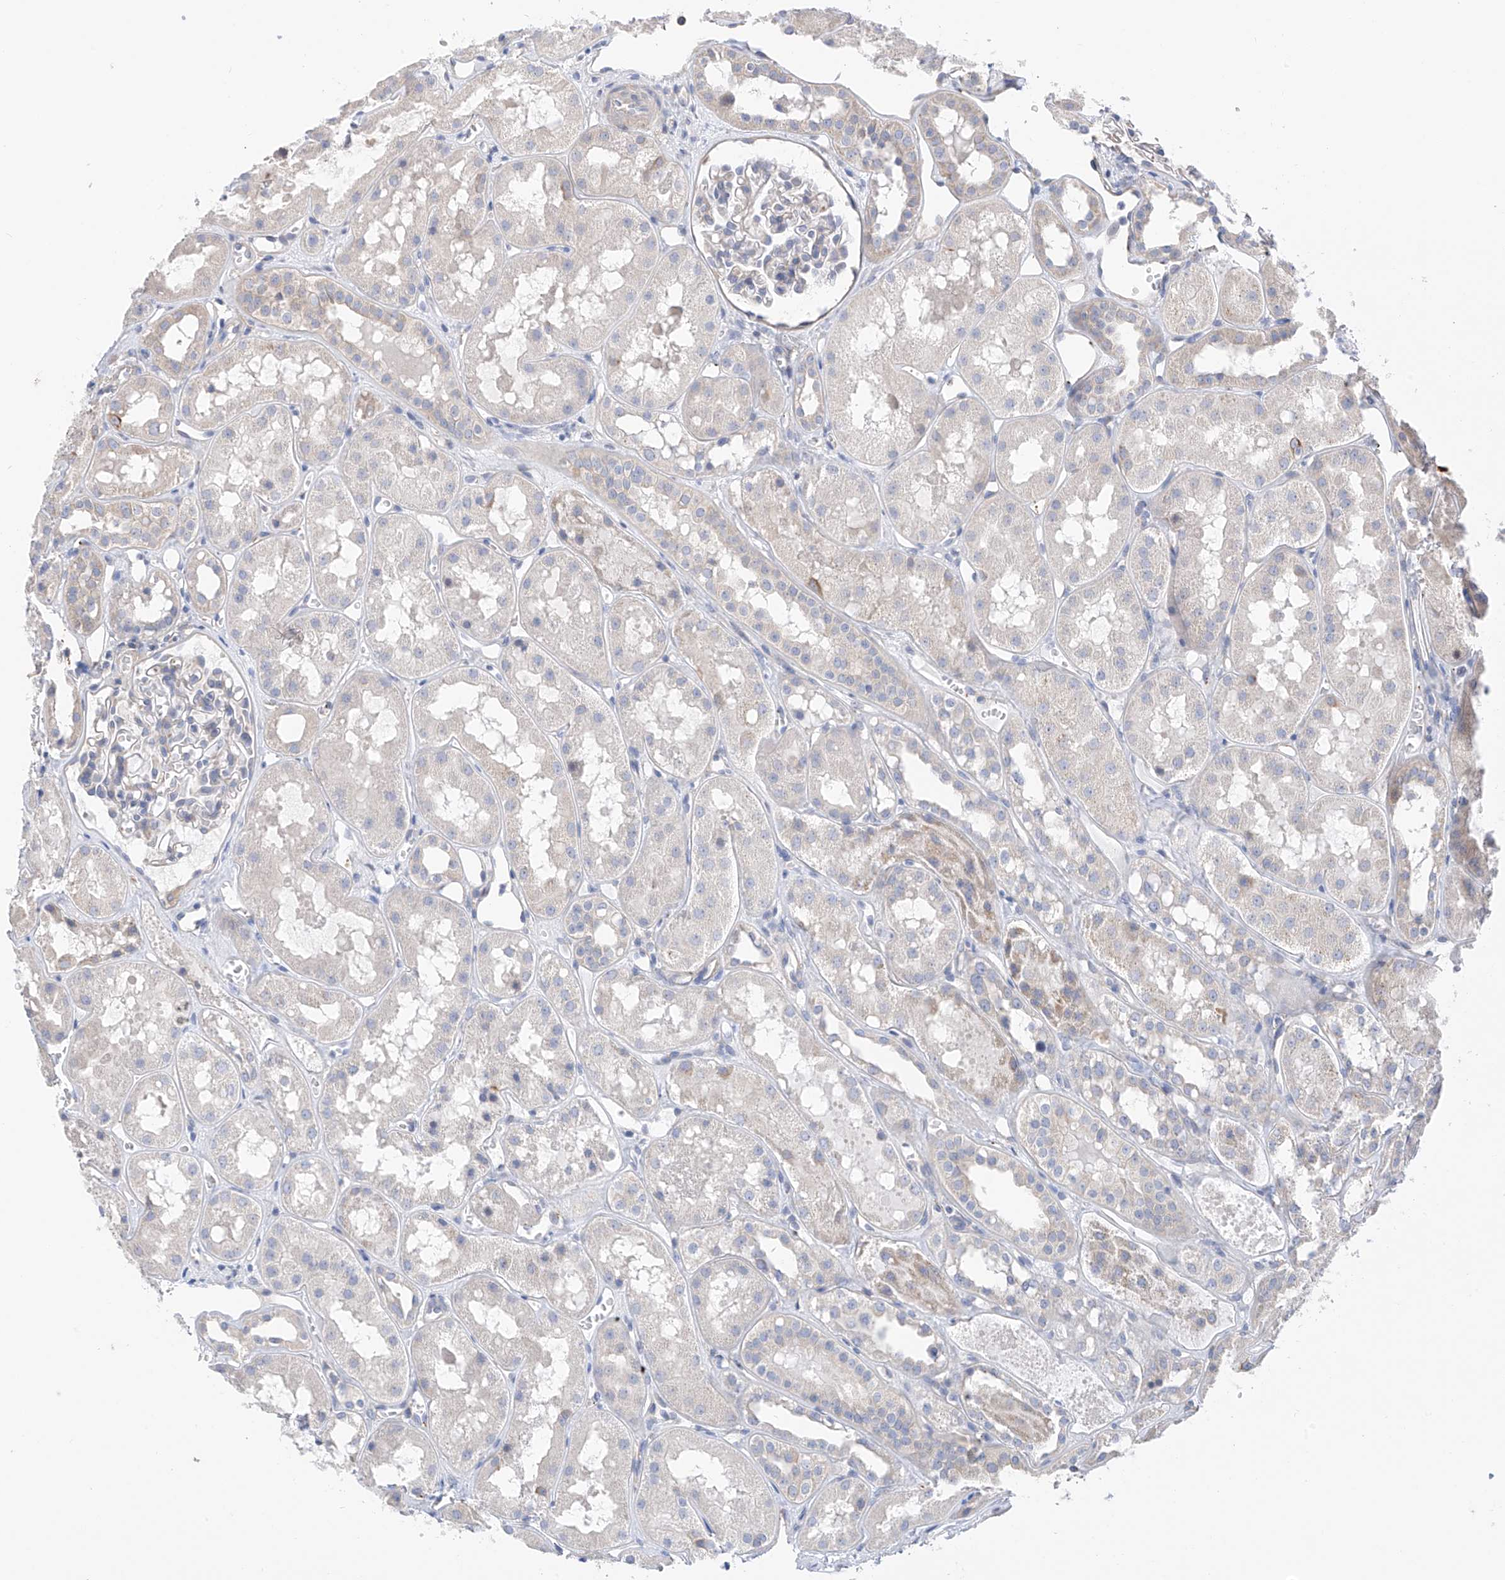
{"staining": {"intensity": "negative", "quantity": "none", "location": "none"}, "tissue": "kidney", "cell_type": "Cells in glomeruli", "image_type": "normal", "snomed": [{"axis": "morphology", "description": "Normal tissue, NOS"}, {"axis": "topography", "description": "Kidney"}], "caption": "A high-resolution photomicrograph shows immunohistochemistry staining of unremarkable kidney, which shows no significant expression in cells in glomeruli.", "gene": "REC8", "patient": {"sex": "male", "age": 16}}